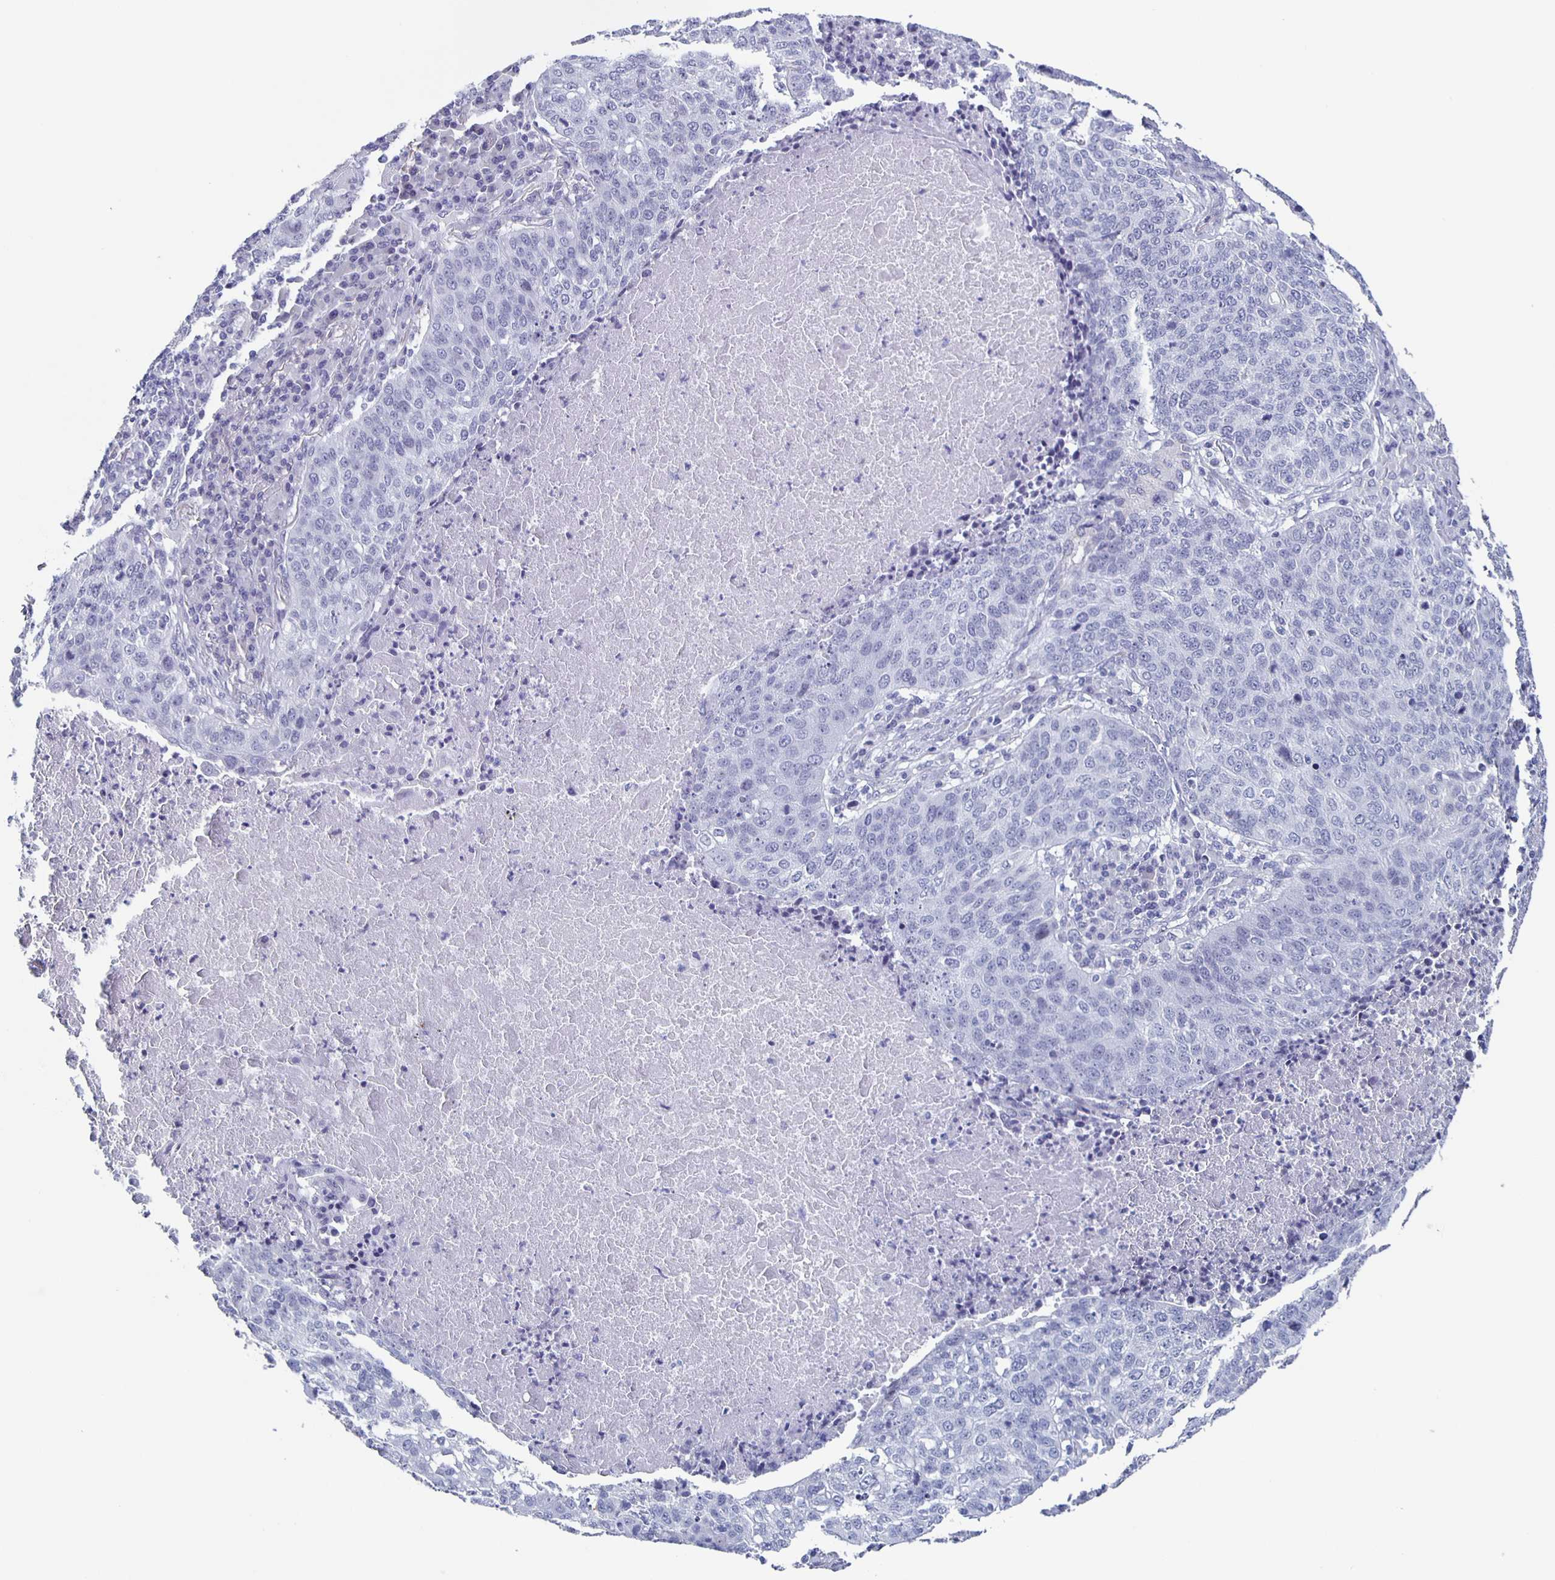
{"staining": {"intensity": "negative", "quantity": "none", "location": "none"}, "tissue": "lung cancer", "cell_type": "Tumor cells", "image_type": "cancer", "snomed": [{"axis": "morphology", "description": "Squamous cell carcinoma, NOS"}, {"axis": "topography", "description": "Lung"}], "caption": "IHC photomicrograph of human lung cancer (squamous cell carcinoma) stained for a protein (brown), which reveals no positivity in tumor cells.", "gene": "CCDC17", "patient": {"sex": "male", "age": 63}}